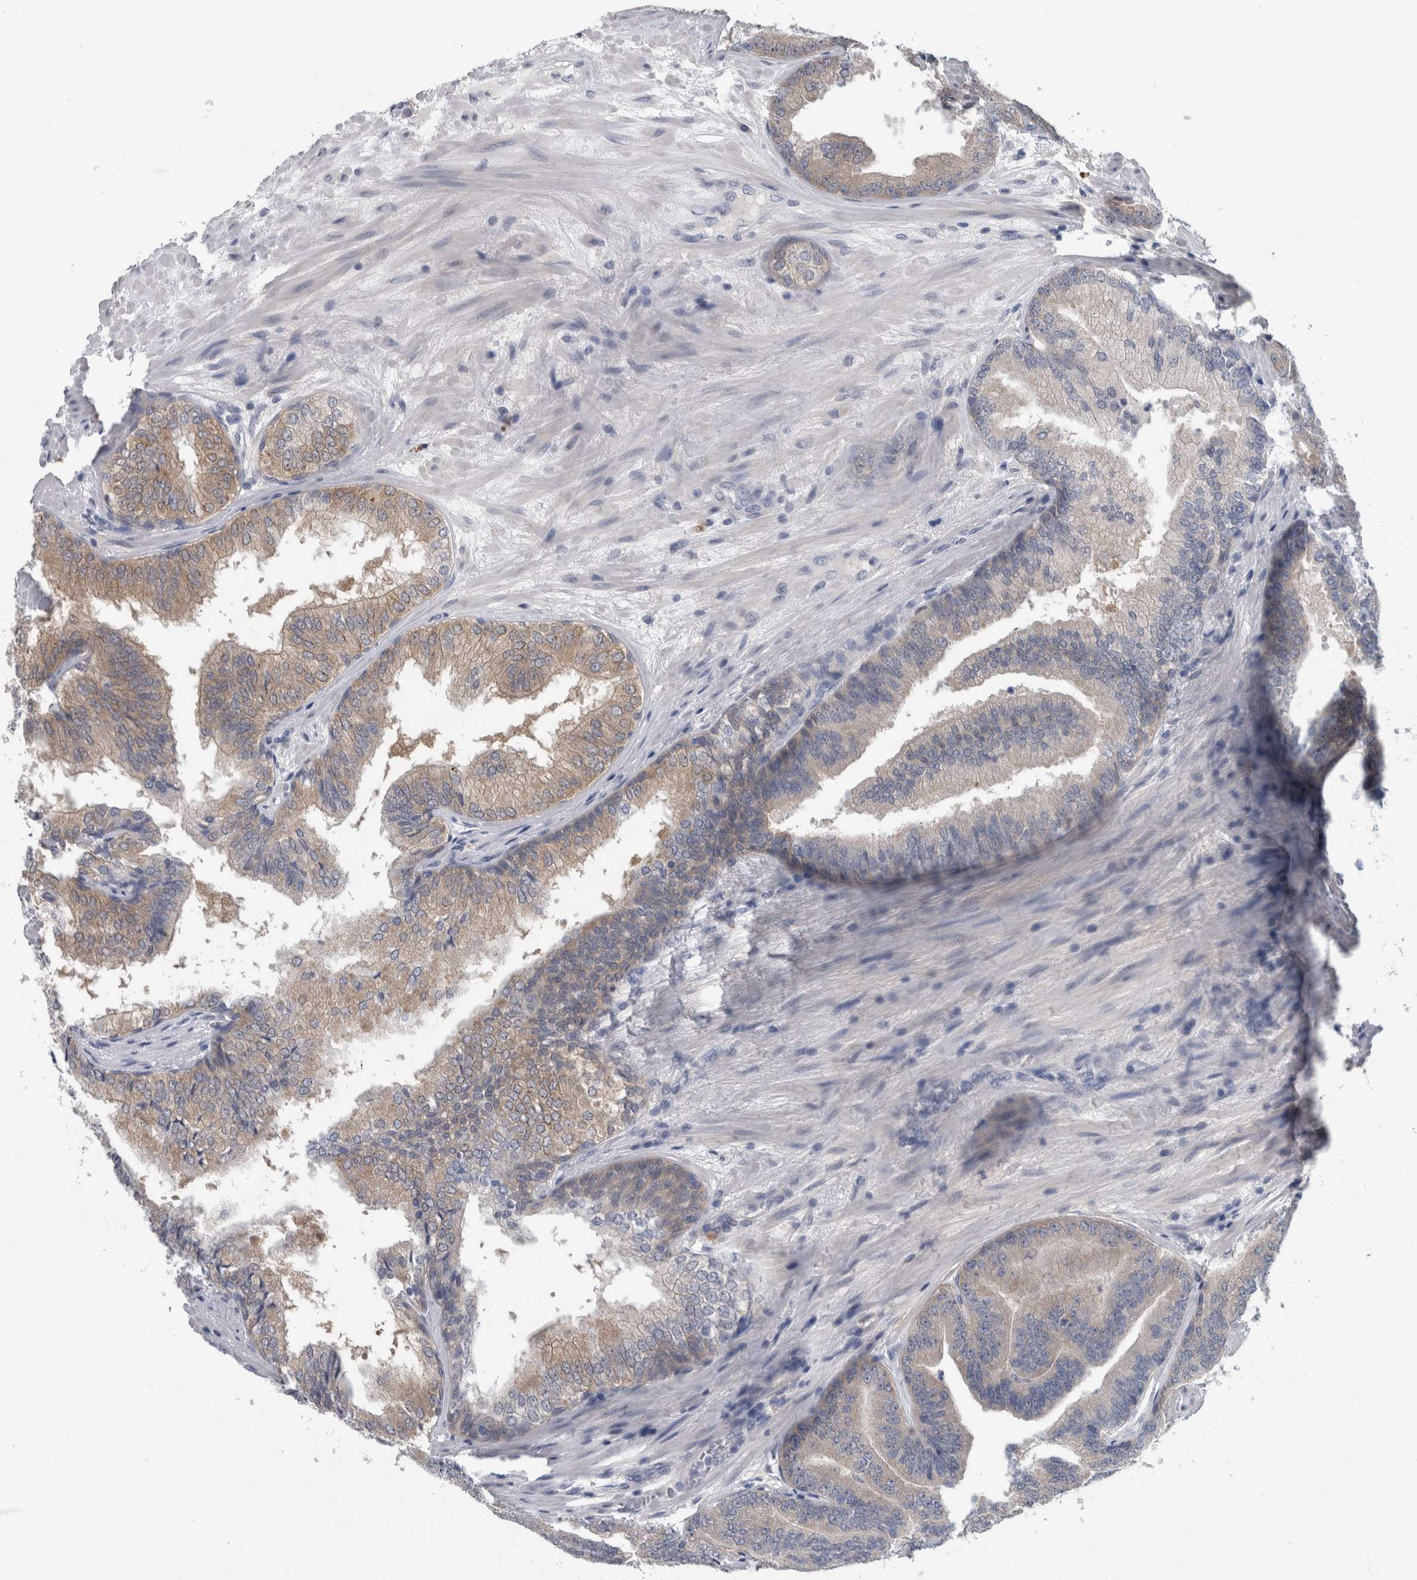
{"staining": {"intensity": "weak", "quantity": "25%-75%", "location": "cytoplasmic/membranous"}, "tissue": "prostate cancer", "cell_type": "Tumor cells", "image_type": "cancer", "snomed": [{"axis": "morphology", "description": "Adenocarcinoma, High grade"}, {"axis": "topography", "description": "Prostate"}], "caption": "Approximately 25%-75% of tumor cells in human prostate adenocarcinoma (high-grade) reveal weak cytoplasmic/membranous protein expression as visualized by brown immunohistochemical staining.", "gene": "FAM83H", "patient": {"sex": "male", "age": 55}}